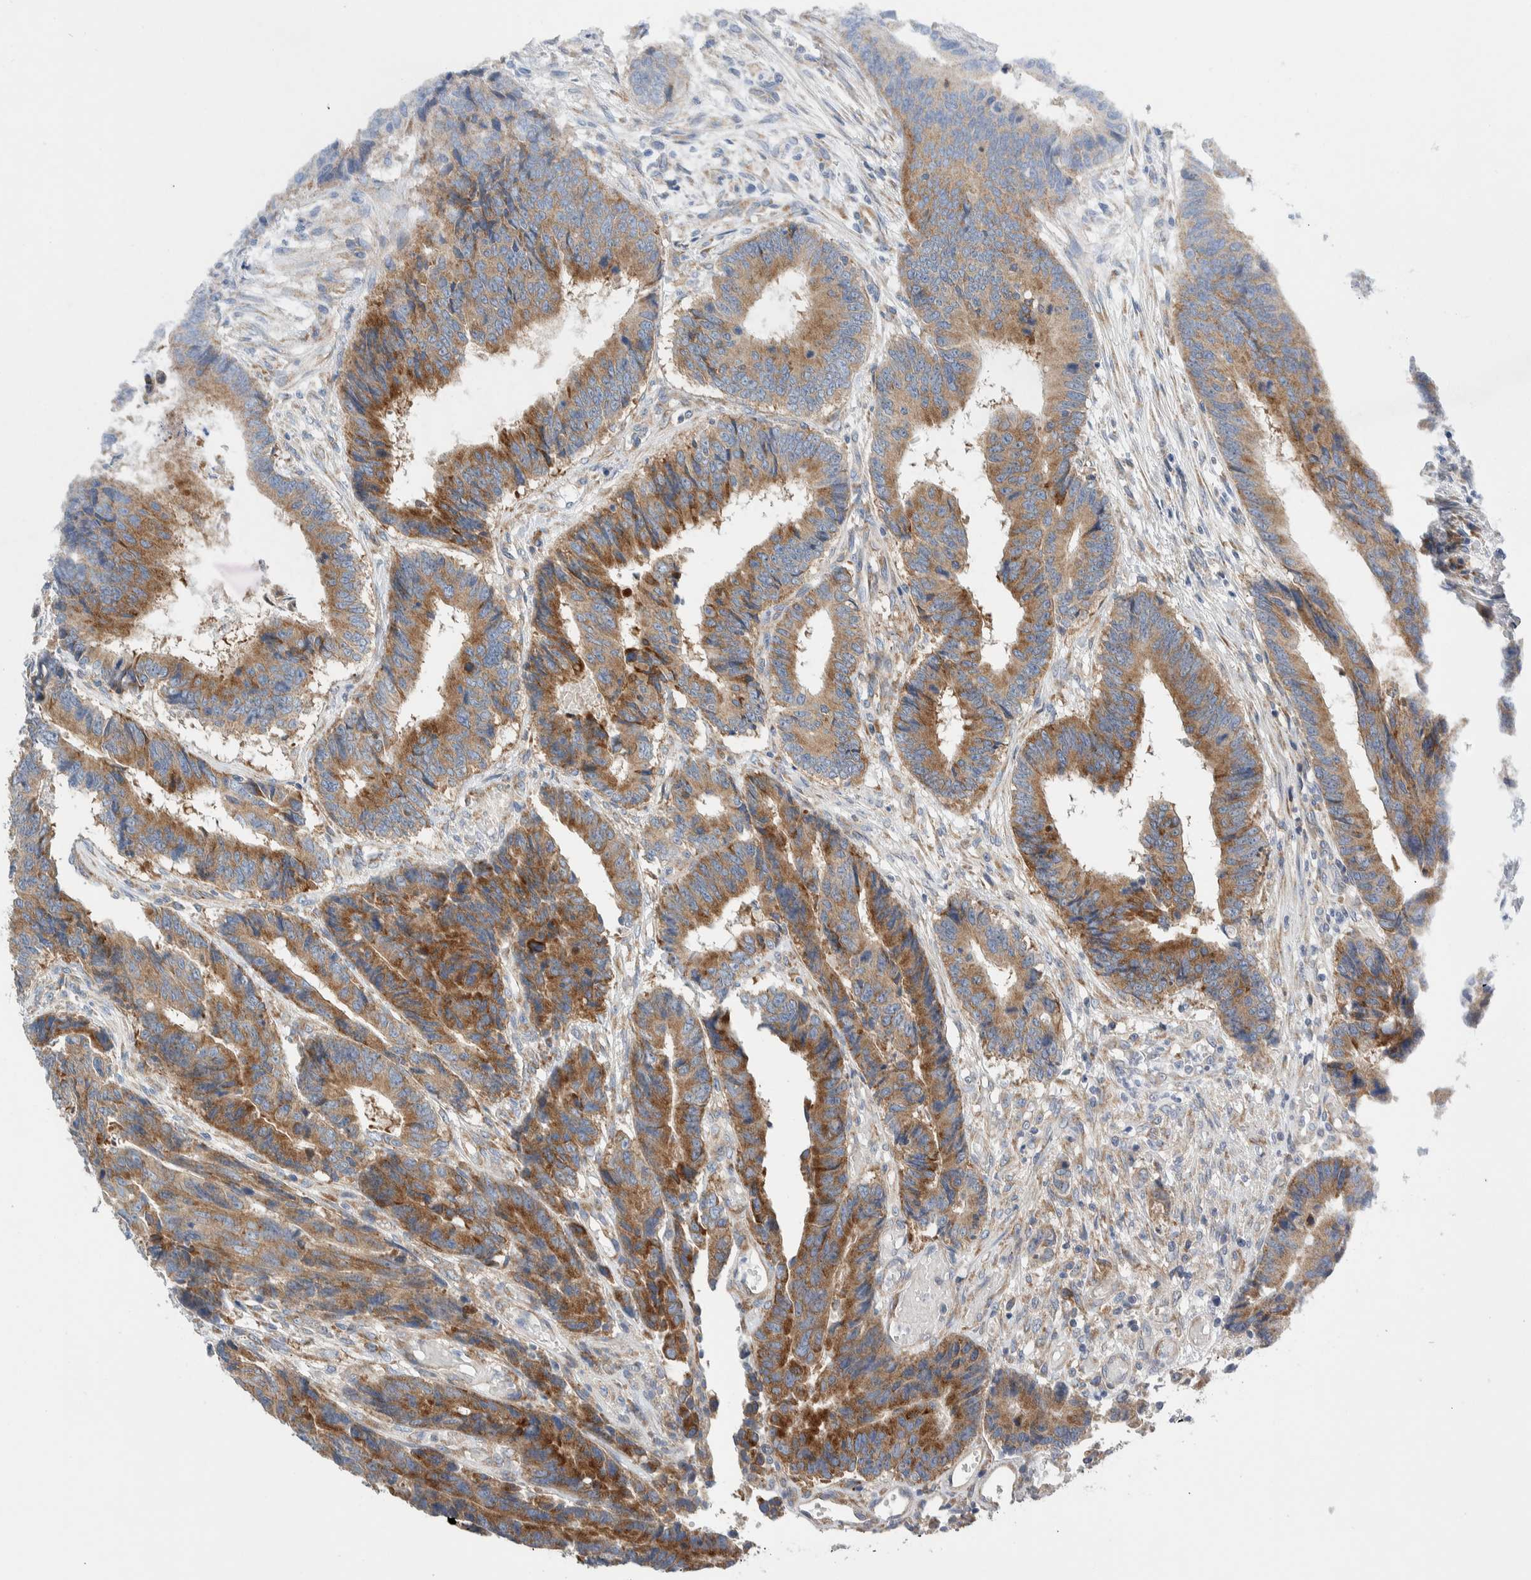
{"staining": {"intensity": "moderate", "quantity": ">75%", "location": "cytoplasmic/membranous"}, "tissue": "colorectal cancer", "cell_type": "Tumor cells", "image_type": "cancer", "snomed": [{"axis": "morphology", "description": "Adenocarcinoma, NOS"}, {"axis": "topography", "description": "Rectum"}], "caption": "Immunohistochemistry (IHC) staining of colorectal cancer, which displays medium levels of moderate cytoplasmic/membranous positivity in about >75% of tumor cells indicating moderate cytoplasmic/membranous protein positivity. The staining was performed using DAB (brown) for protein detection and nuclei were counterstained in hematoxylin (blue).", "gene": "RACK1", "patient": {"sex": "male", "age": 84}}